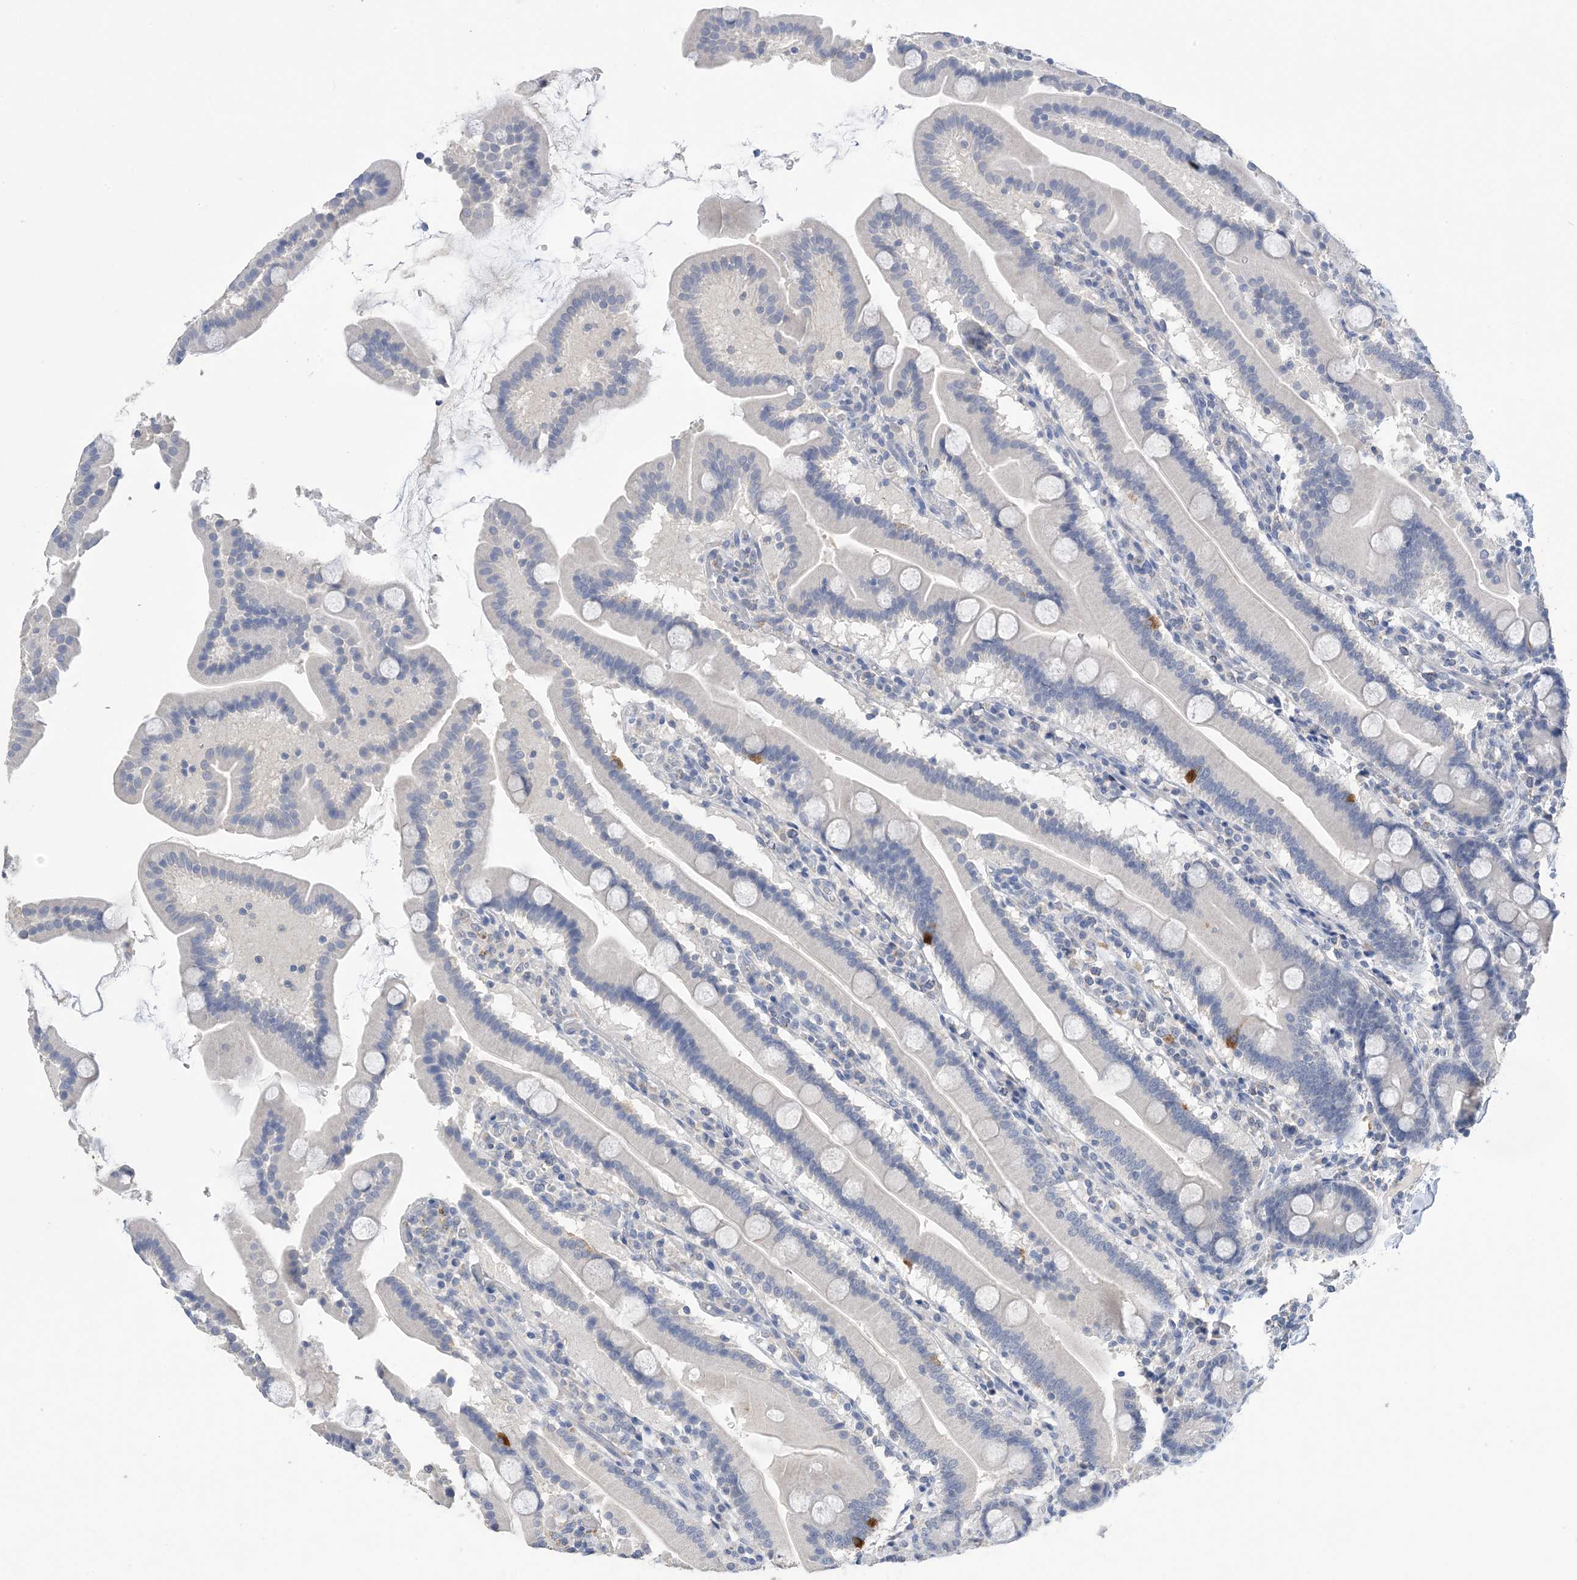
{"staining": {"intensity": "negative", "quantity": "none", "location": "none"}, "tissue": "duodenum", "cell_type": "Glandular cells", "image_type": "normal", "snomed": [{"axis": "morphology", "description": "Normal tissue, NOS"}, {"axis": "topography", "description": "Duodenum"}], "caption": "Immunohistochemistry (IHC) histopathology image of unremarkable human duodenum stained for a protein (brown), which exhibits no staining in glandular cells.", "gene": "DSC3", "patient": {"sex": "male", "age": 55}}